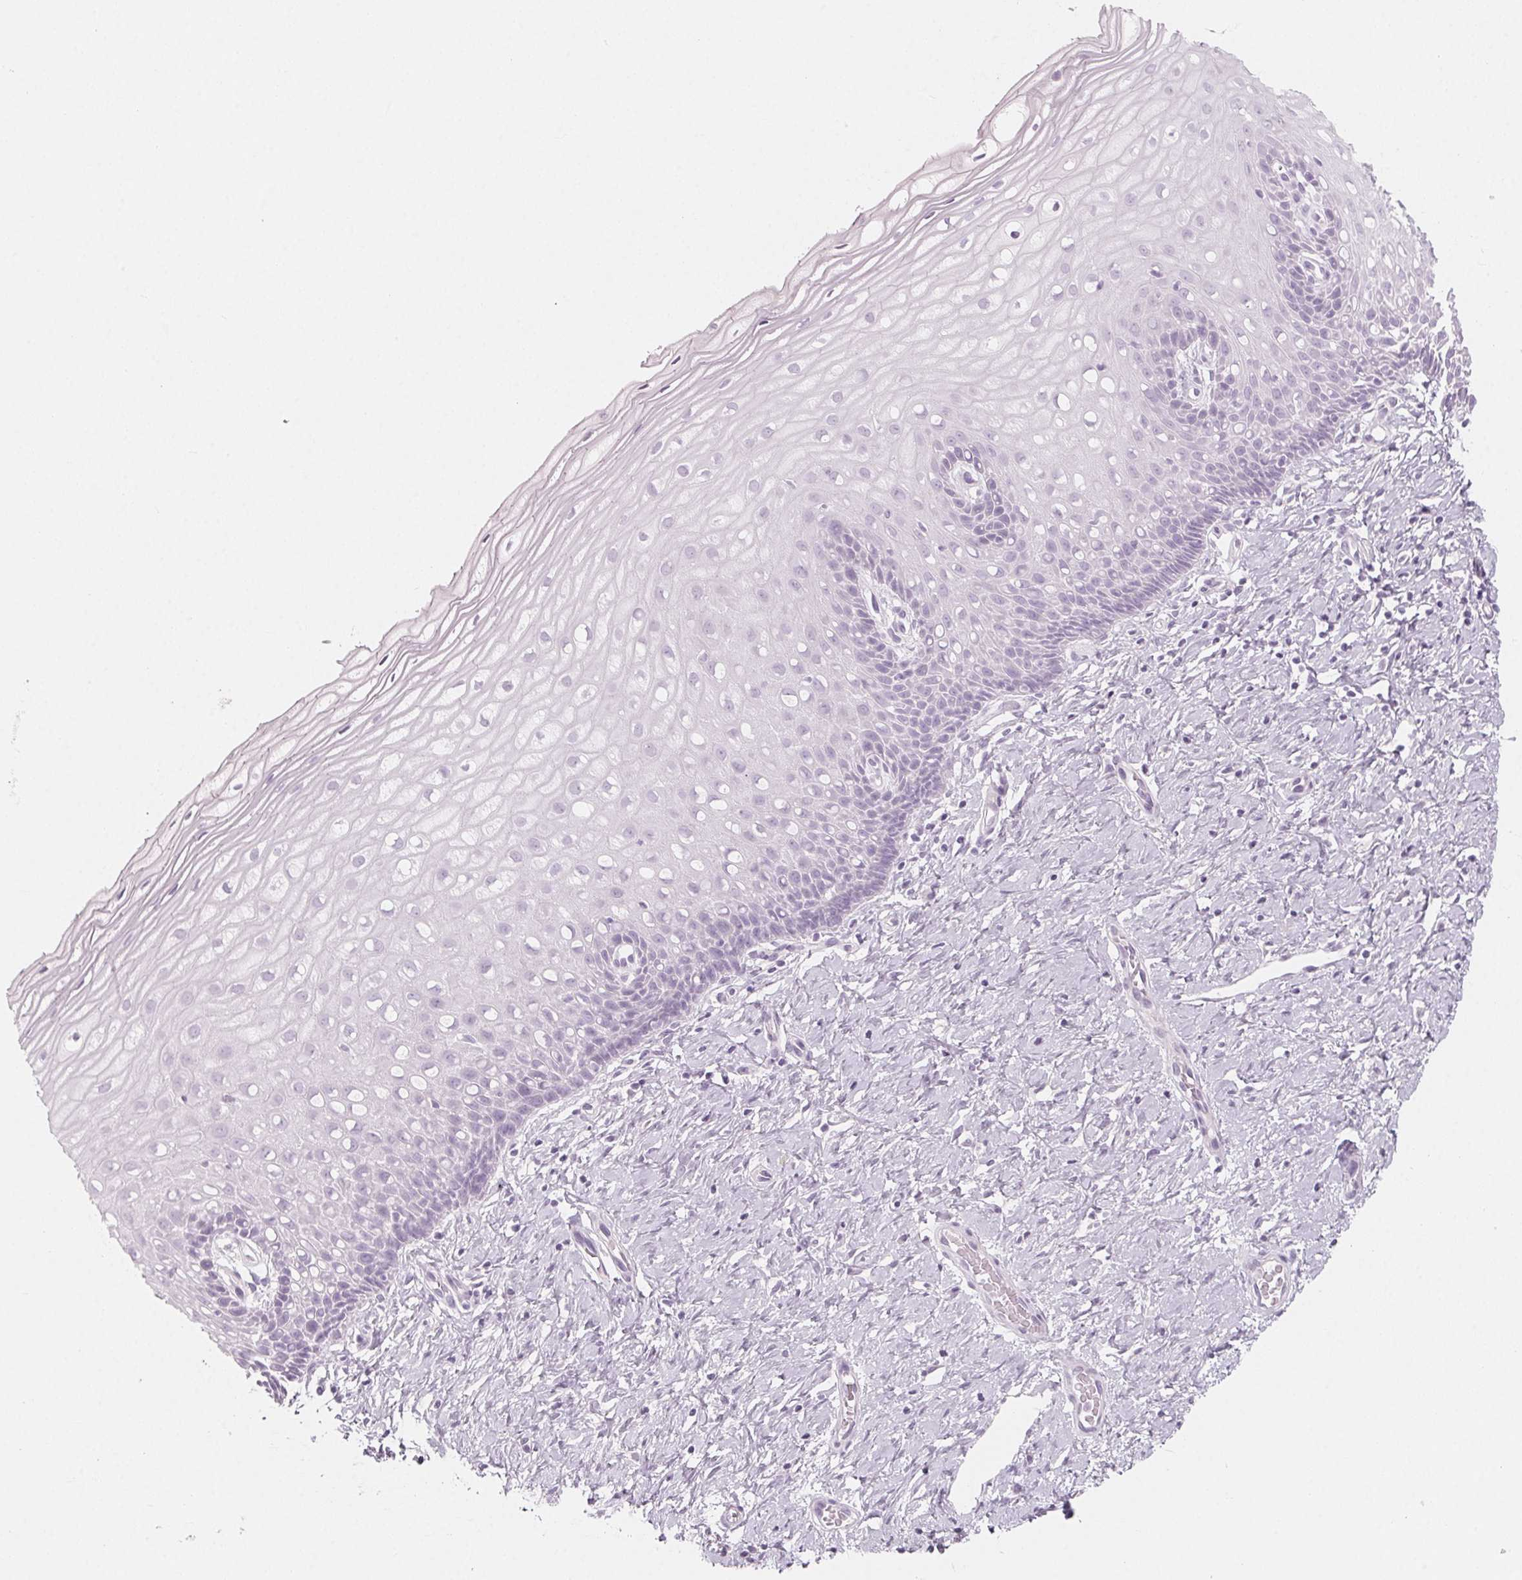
{"staining": {"intensity": "negative", "quantity": "none", "location": "none"}, "tissue": "cervix", "cell_type": "Glandular cells", "image_type": "normal", "snomed": [{"axis": "morphology", "description": "Normal tissue, NOS"}, {"axis": "topography", "description": "Cervix"}], "caption": "Immunohistochemistry (IHC) micrograph of unremarkable cervix: cervix stained with DAB reveals no significant protein staining in glandular cells. The staining is performed using DAB brown chromogen with nuclei counter-stained in using hematoxylin.", "gene": "SH3GL2", "patient": {"sex": "female", "age": 37}}